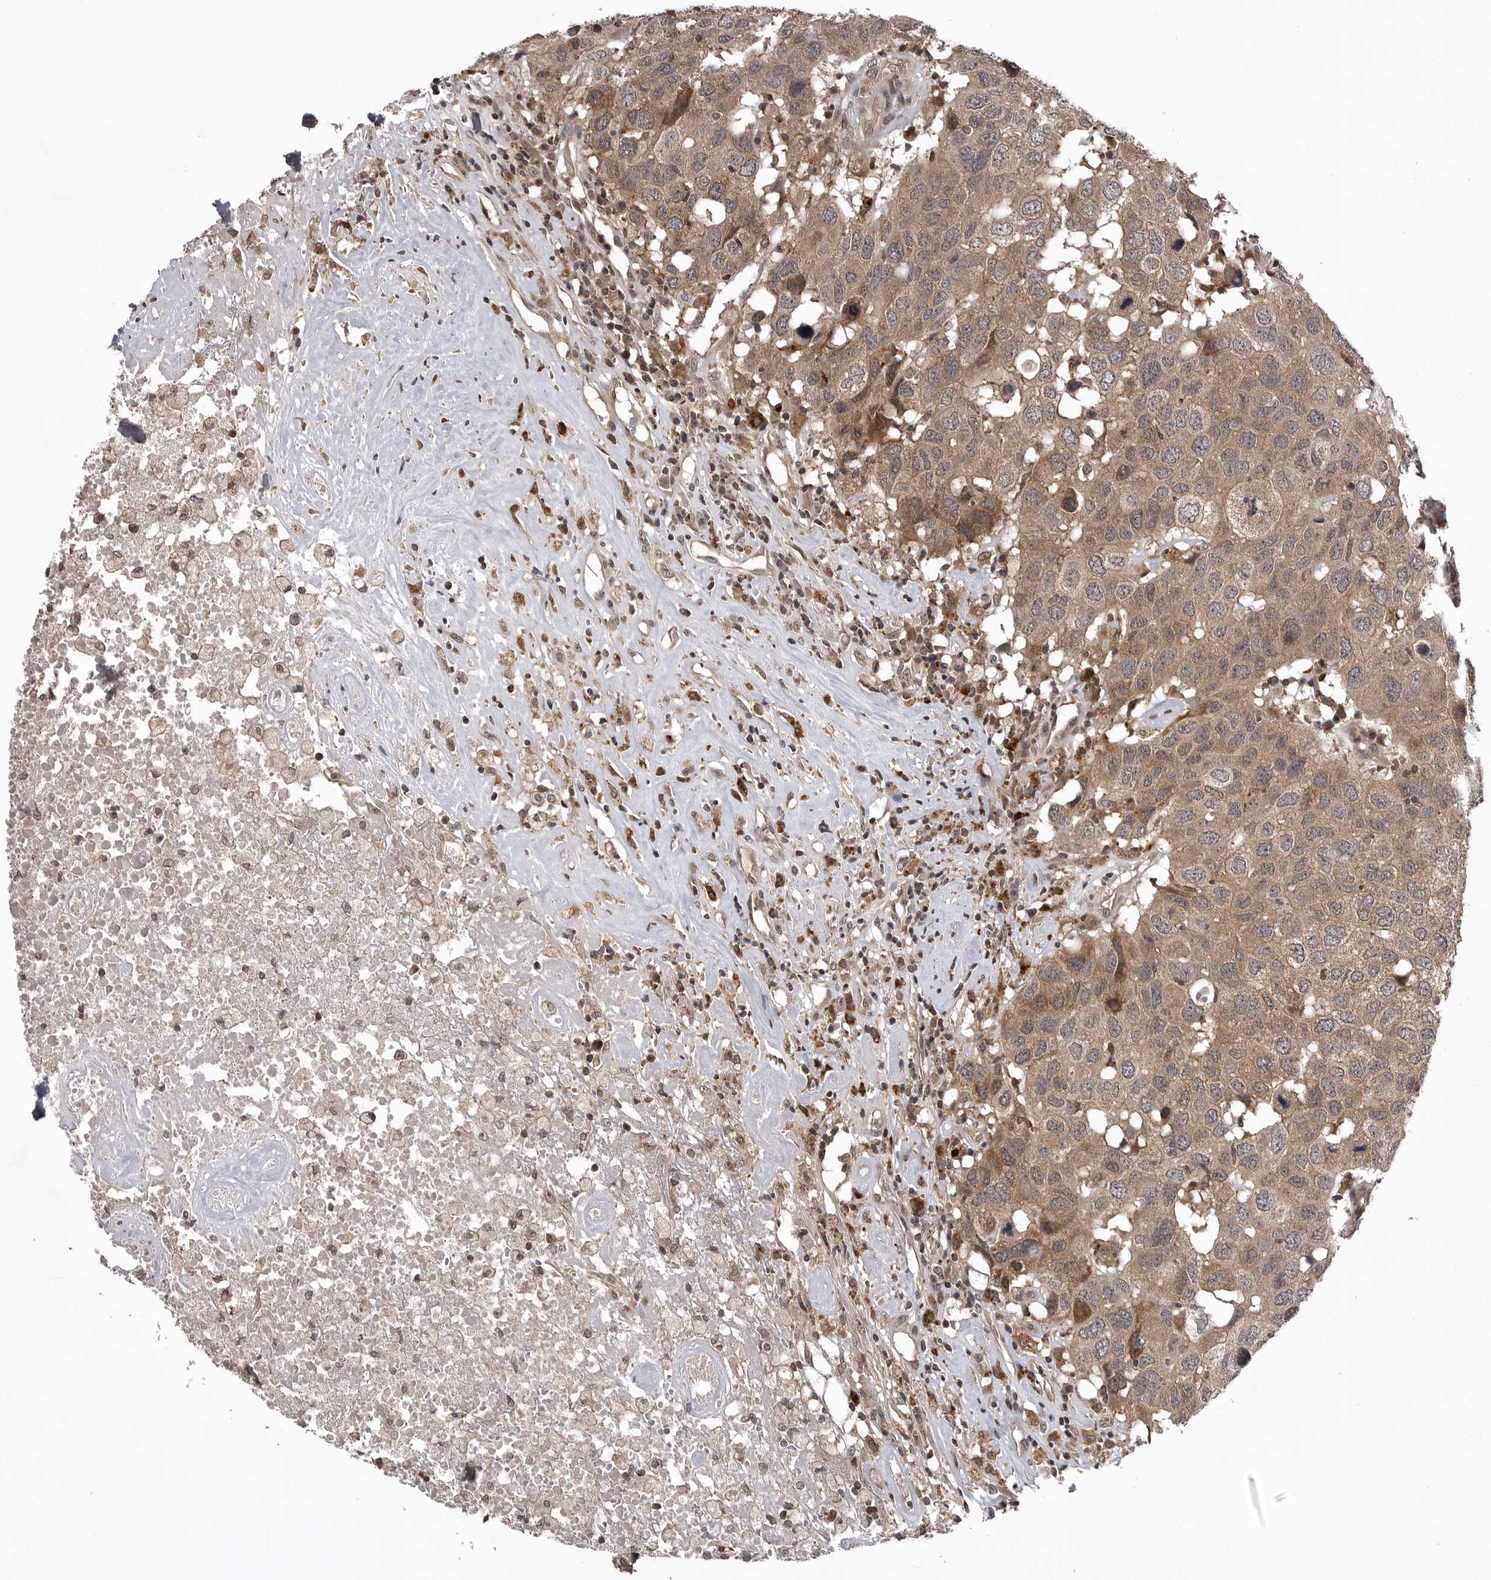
{"staining": {"intensity": "moderate", "quantity": ">75%", "location": "cytoplasmic/membranous"}, "tissue": "head and neck cancer", "cell_type": "Tumor cells", "image_type": "cancer", "snomed": [{"axis": "morphology", "description": "Squamous cell carcinoma, NOS"}, {"axis": "topography", "description": "Head-Neck"}], "caption": "Brown immunohistochemical staining in head and neck squamous cell carcinoma shows moderate cytoplasmic/membranous positivity in approximately >75% of tumor cells.", "gene": "AOAH", "patient": {"sex": "male", "age": 66}}